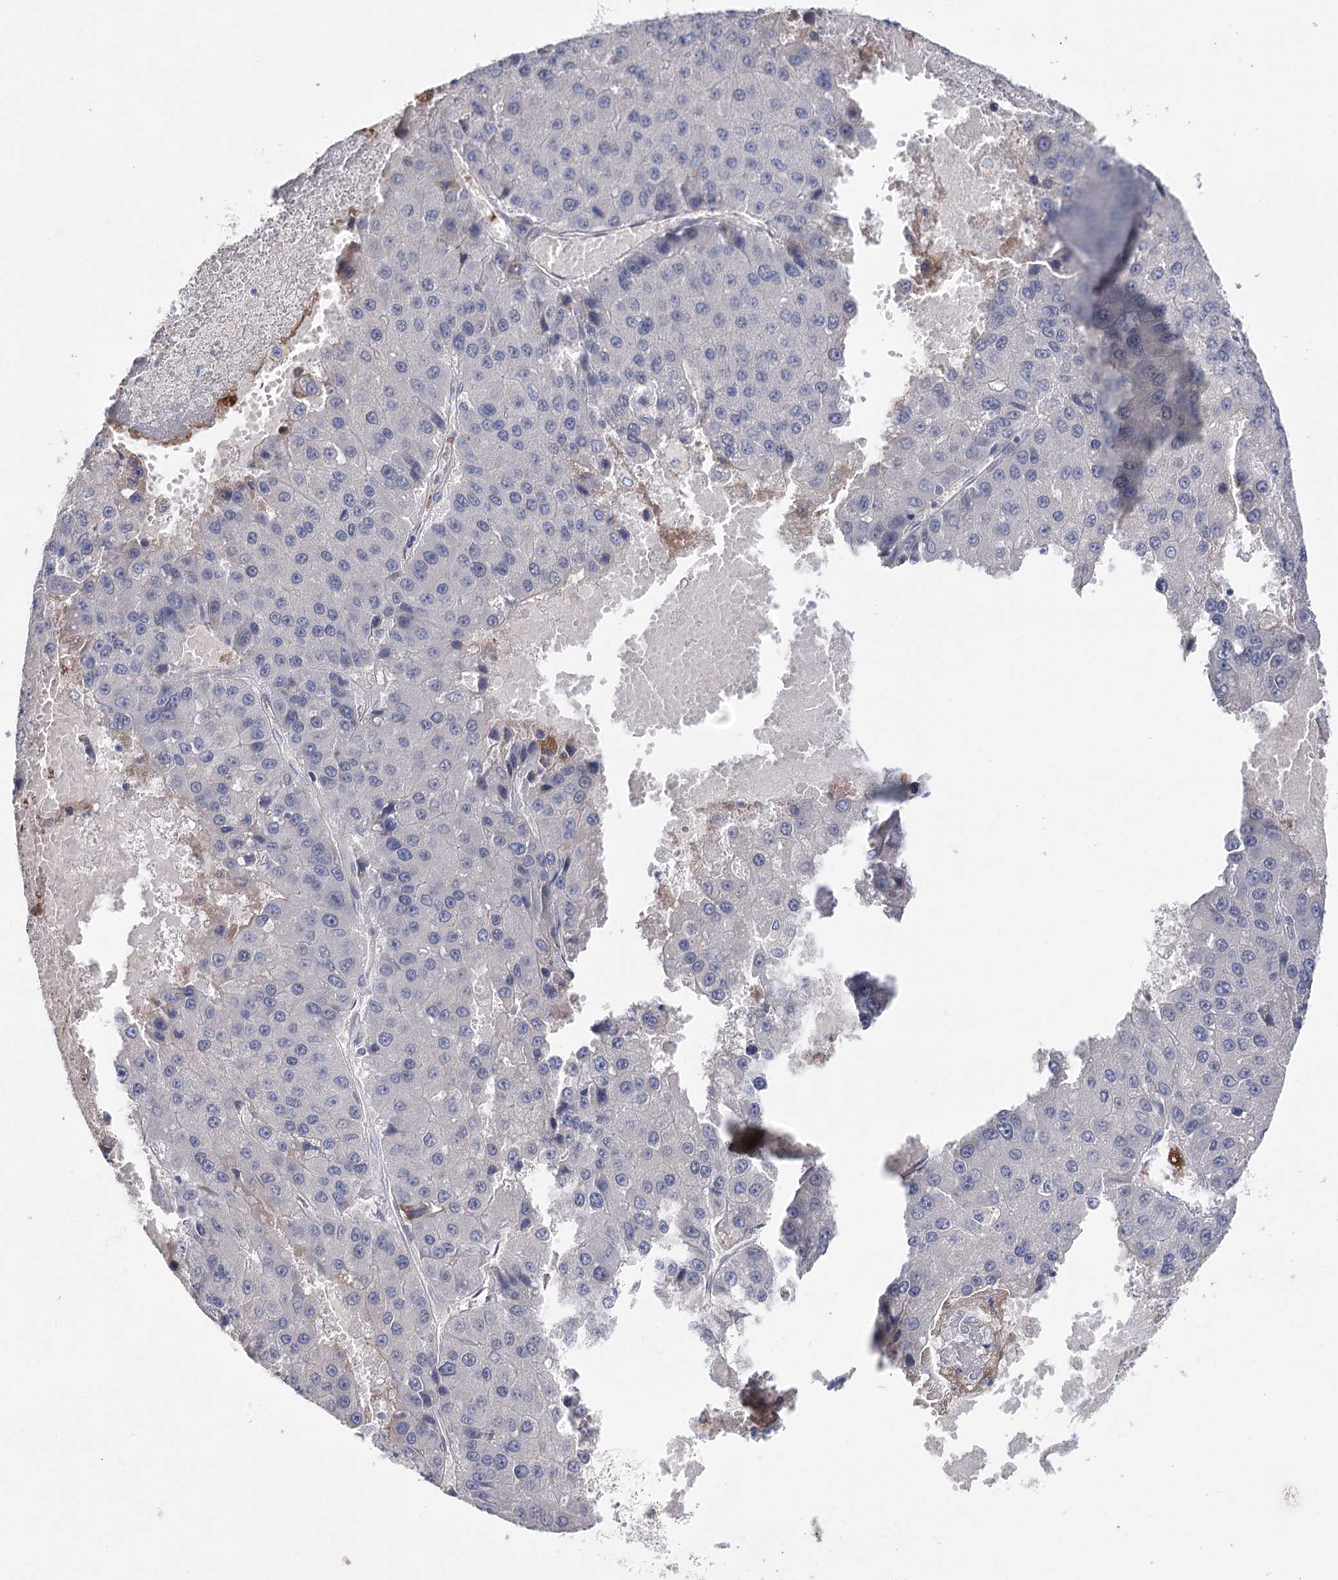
{"staining": {"intensity": "negative", "quantity": "none", "location": "none"}, "tissue": "liver cancer", "cell_type": "Tumor cells", "image_type": "cancer", "snomed": [{"axis": "morphology", "description": "Carcinoma, Hepatocellular, NOS"}, {"axis": "topography", "description": "Liver"}], "caption": "Hepatocellular carcinoma (liver) was stained to show a protein in brown. There is no significant positivity in tumor cells. Brightfield microscopy of immunohistochemistry stained with DAB (brown) and hematoxylin (blue), captured at high magnification.", "gene": "ARHGAP44", "patient": {"sex": "female", "age": 73}}